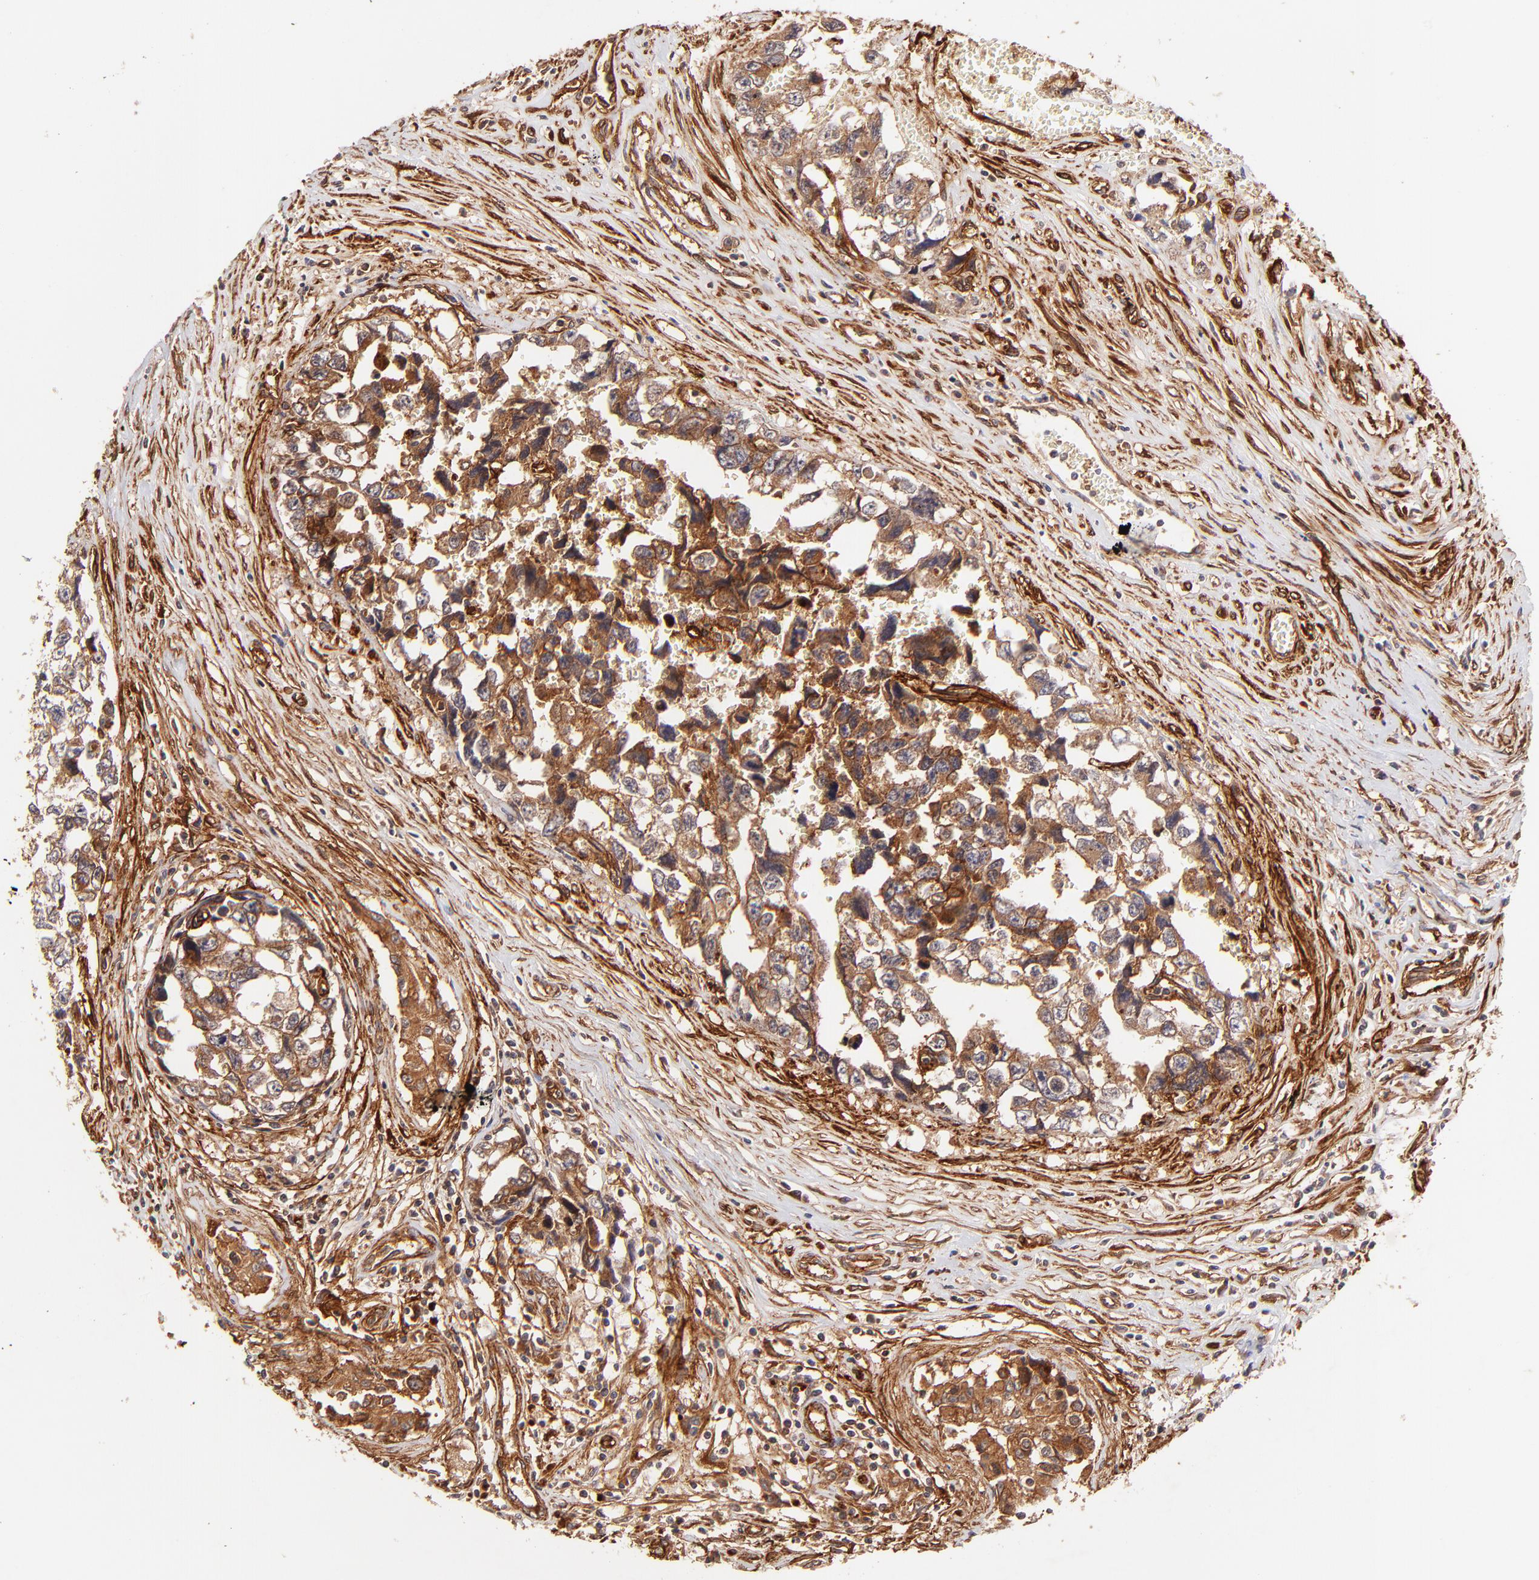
{"staining": {"intensity": "strong", "quantity": ">75%", "location": "cytoplasmic/membranous"}, "tissue": "testis cancer", "cell_type": "Tumor cells", "image_type": "cancer", "snomed": [{"axis": "morphology", "description": "Carcinoma, Embryonal, NOS"}, {"axis": "topography", "description": "Testis"}], "caption": "A micrograph of testis cancer (embryonal carcinoma) stained for a protein shows strong cytoplasmic/membranous brown staining in tumor cells.", "gene": "ITGB1", "patient": {"sex": "male", "age": 31}}